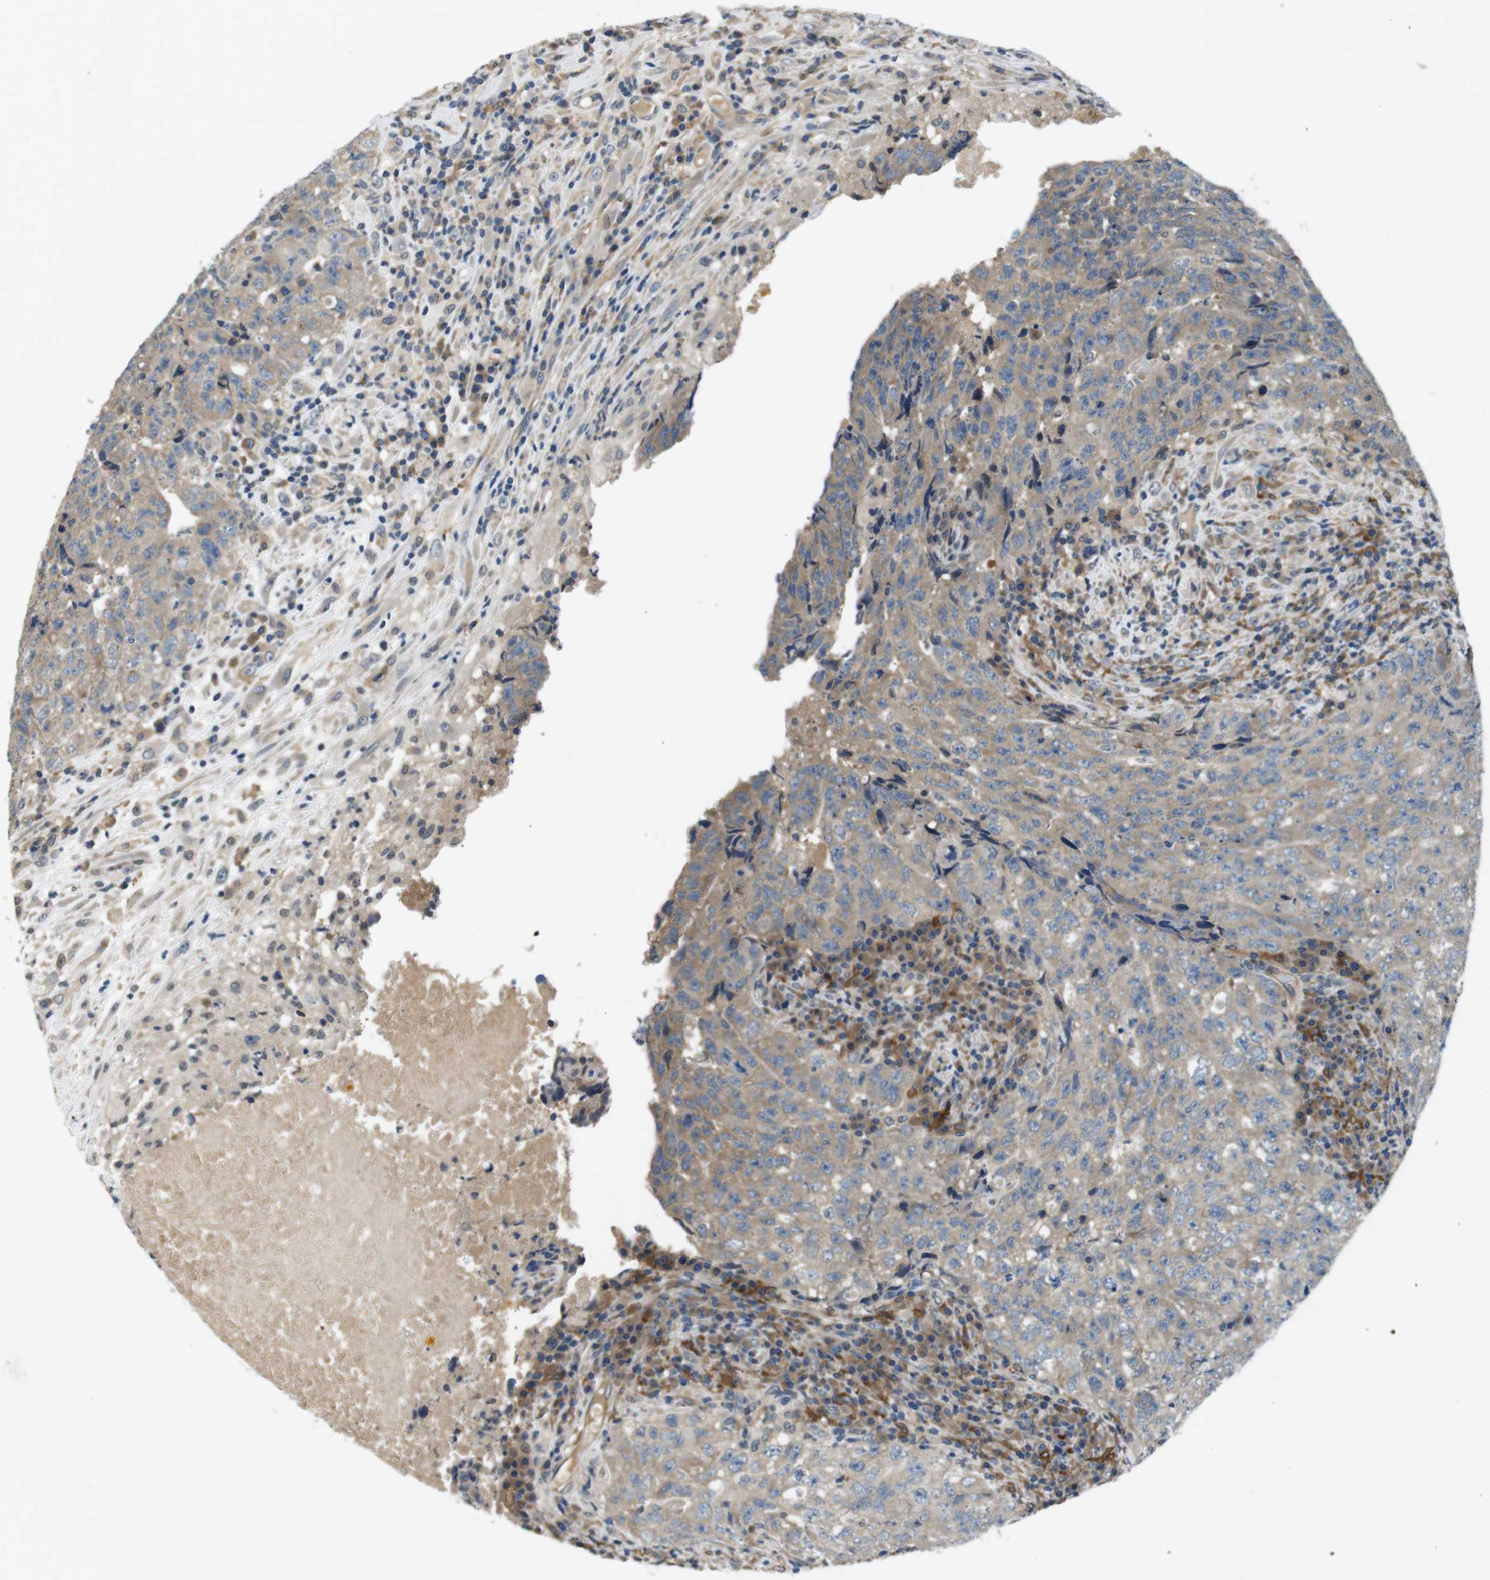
{"staining": {"intensity": "weak", "quantity": ">75%", "location": "cytoplasmic/membranous"}, "tissue": "testis cancer", "cell_type": "Tumor cells", "image_type": "cancer", "snomed": [{"axis": "morphology", "description": "Necrosis, NOS"}, {"axis": "morphology", "description": "Carcinoma, Embryonal, NOS"}, {"axis": "topography", "description": "Testis"}], "caption": "Immunohistochemical staining of testis embryonal carcinoma shows weak cytoplasmic/membranous protein expression in about >75% of tumor cells.", "gene": "CD163L1", "patient": {"sex": "male", "age": 19}}